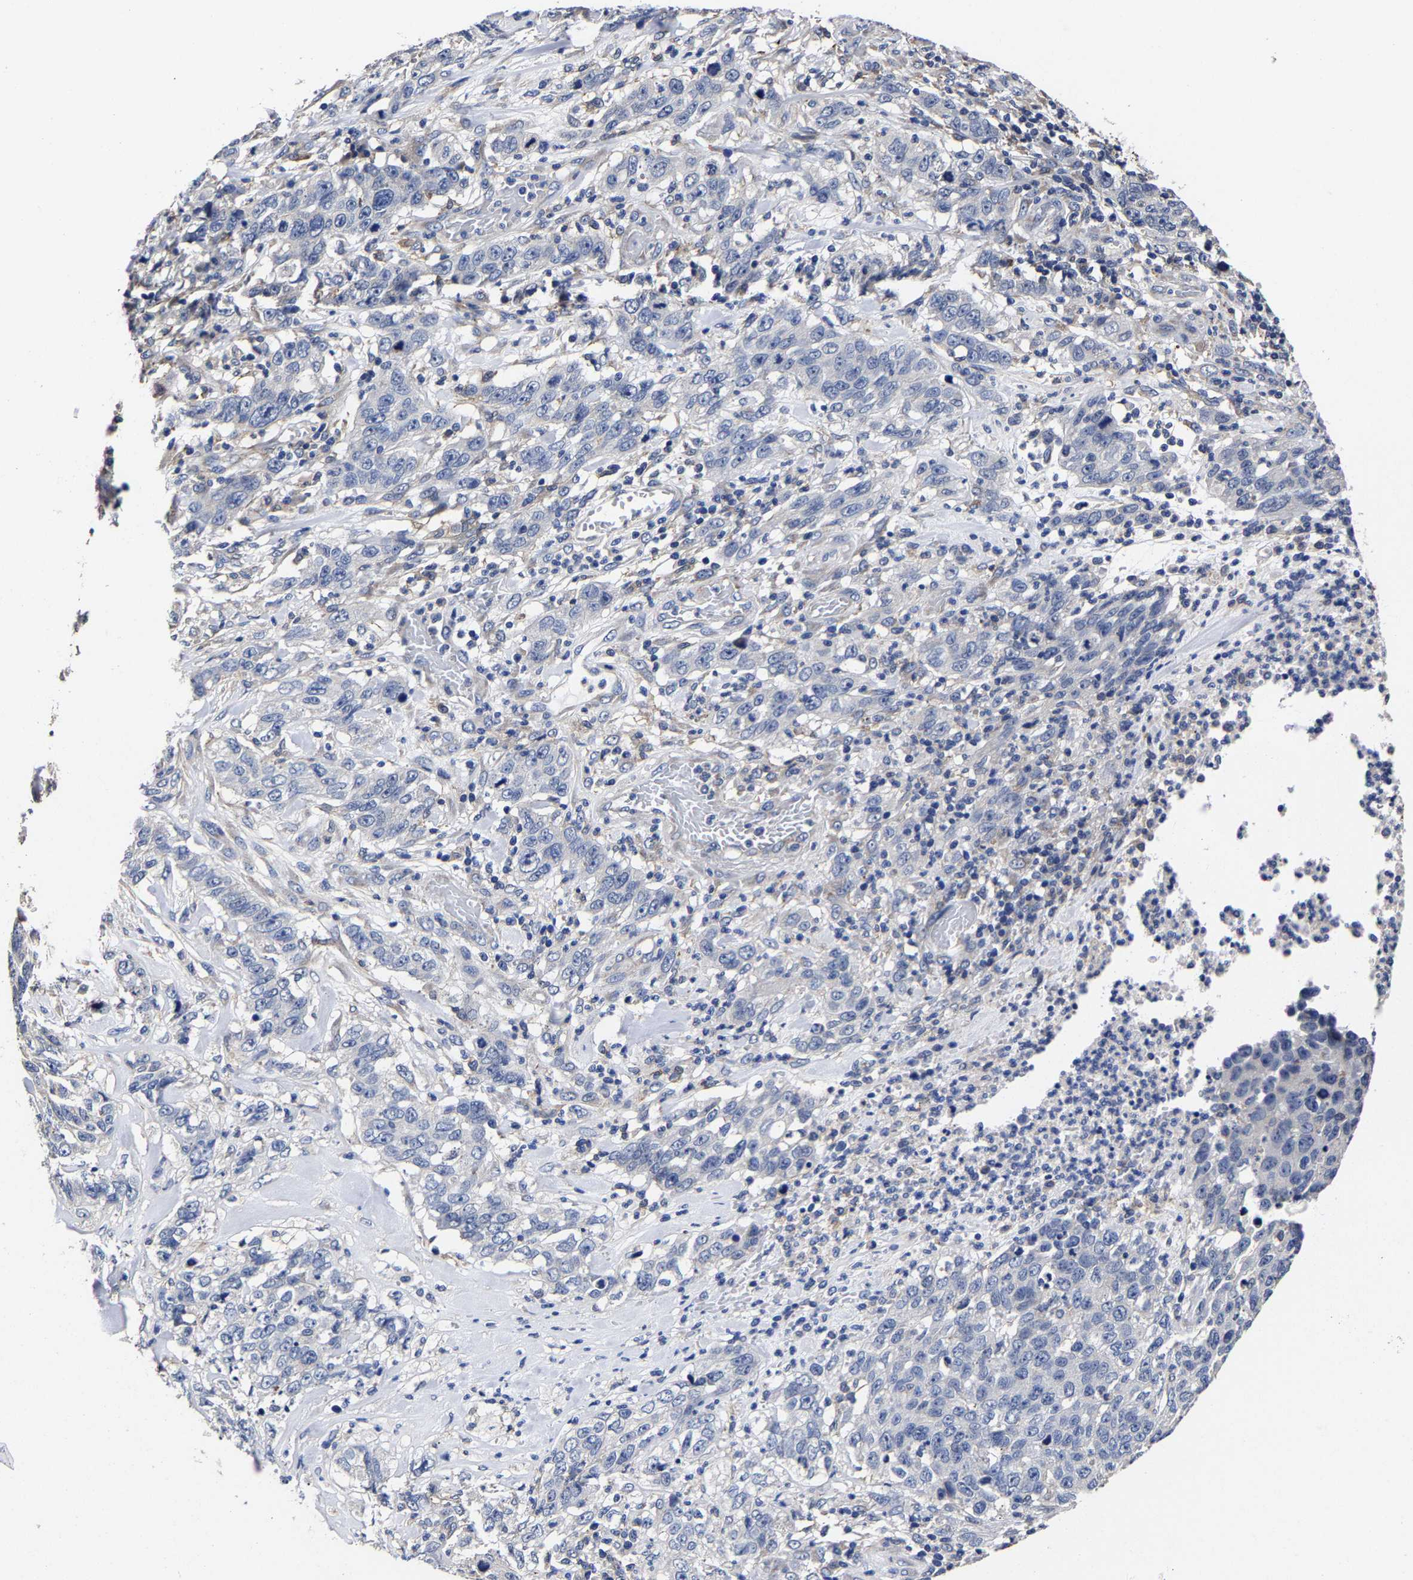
{"staining": {"intensity": "negative", "quantity": "none", "location": "none"}, "tissue": "stomach cancer", "cell_type": "Tumor cells", "image_type": "cancer", "snomed": [{"axis": "morphology", "description": "Adenocarcinoma, NOS"}, {"axis": "topography", "description": "Stomach"}], "caption": "The immunohistochemistry image has no significant staining in tumor cells of adenocarcinoma (stomach) tissue.", "gene": "AASS", "patient": {"sex": "male", "age": 48}}